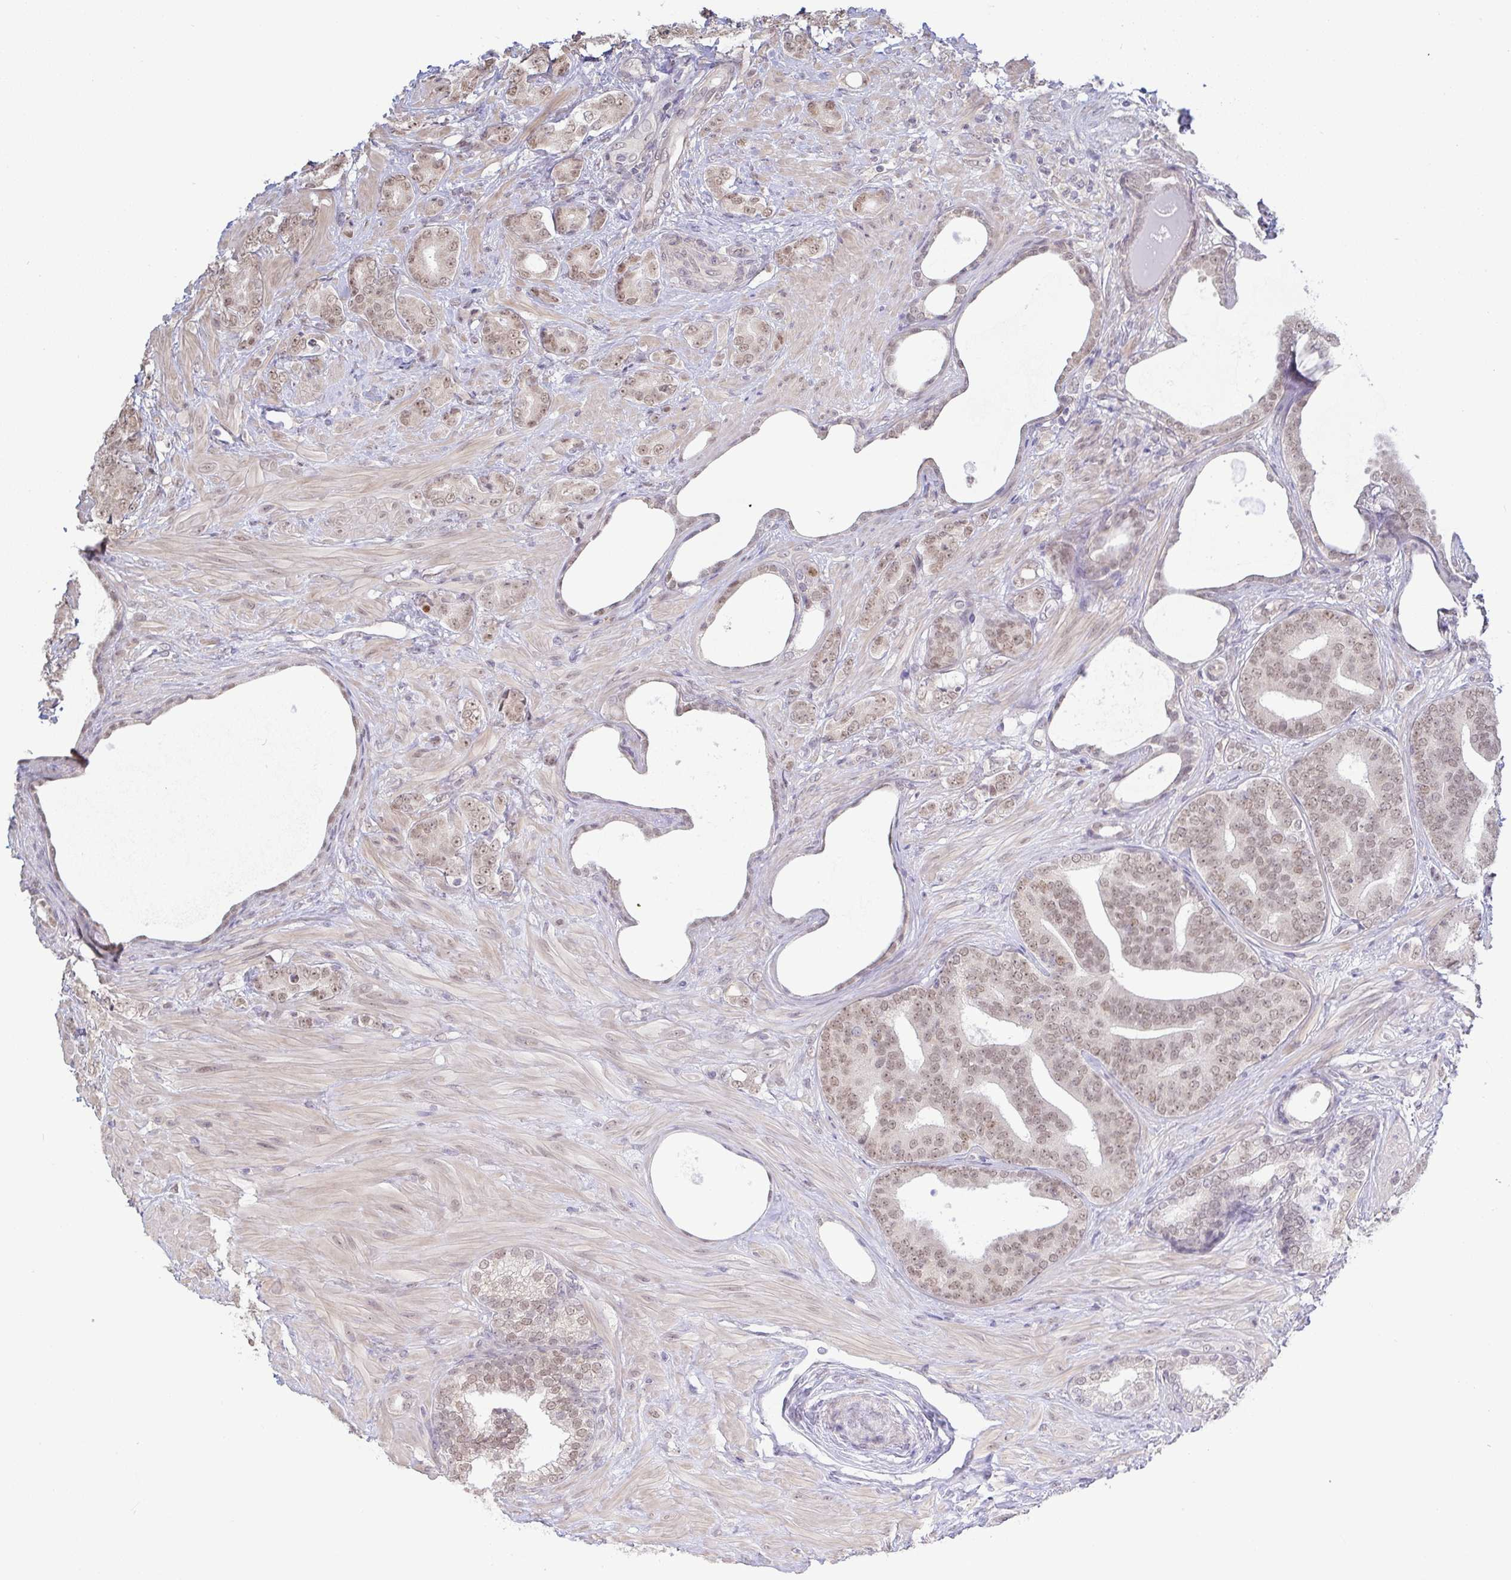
{"staining": {"intensity": "moderate", "quantity": "25%-75%", "location": "nuclear"}, "tissue": "prostate cancer", "cell_type": "Tumor cells", "image_type": "cancer", "snomed": [{"axis": "morphology", "description": "Adenocarcinoma, High grade"}, {"axis": "topography", "description": "Prostate"}], "caption": "Protein expression analysis of human prostate cancer reveals moderate nuclear positivity in approximately 25%-75% of tumor cells.", "gene": "HYPK", "patient": {"sex": "male", "age": 62}}